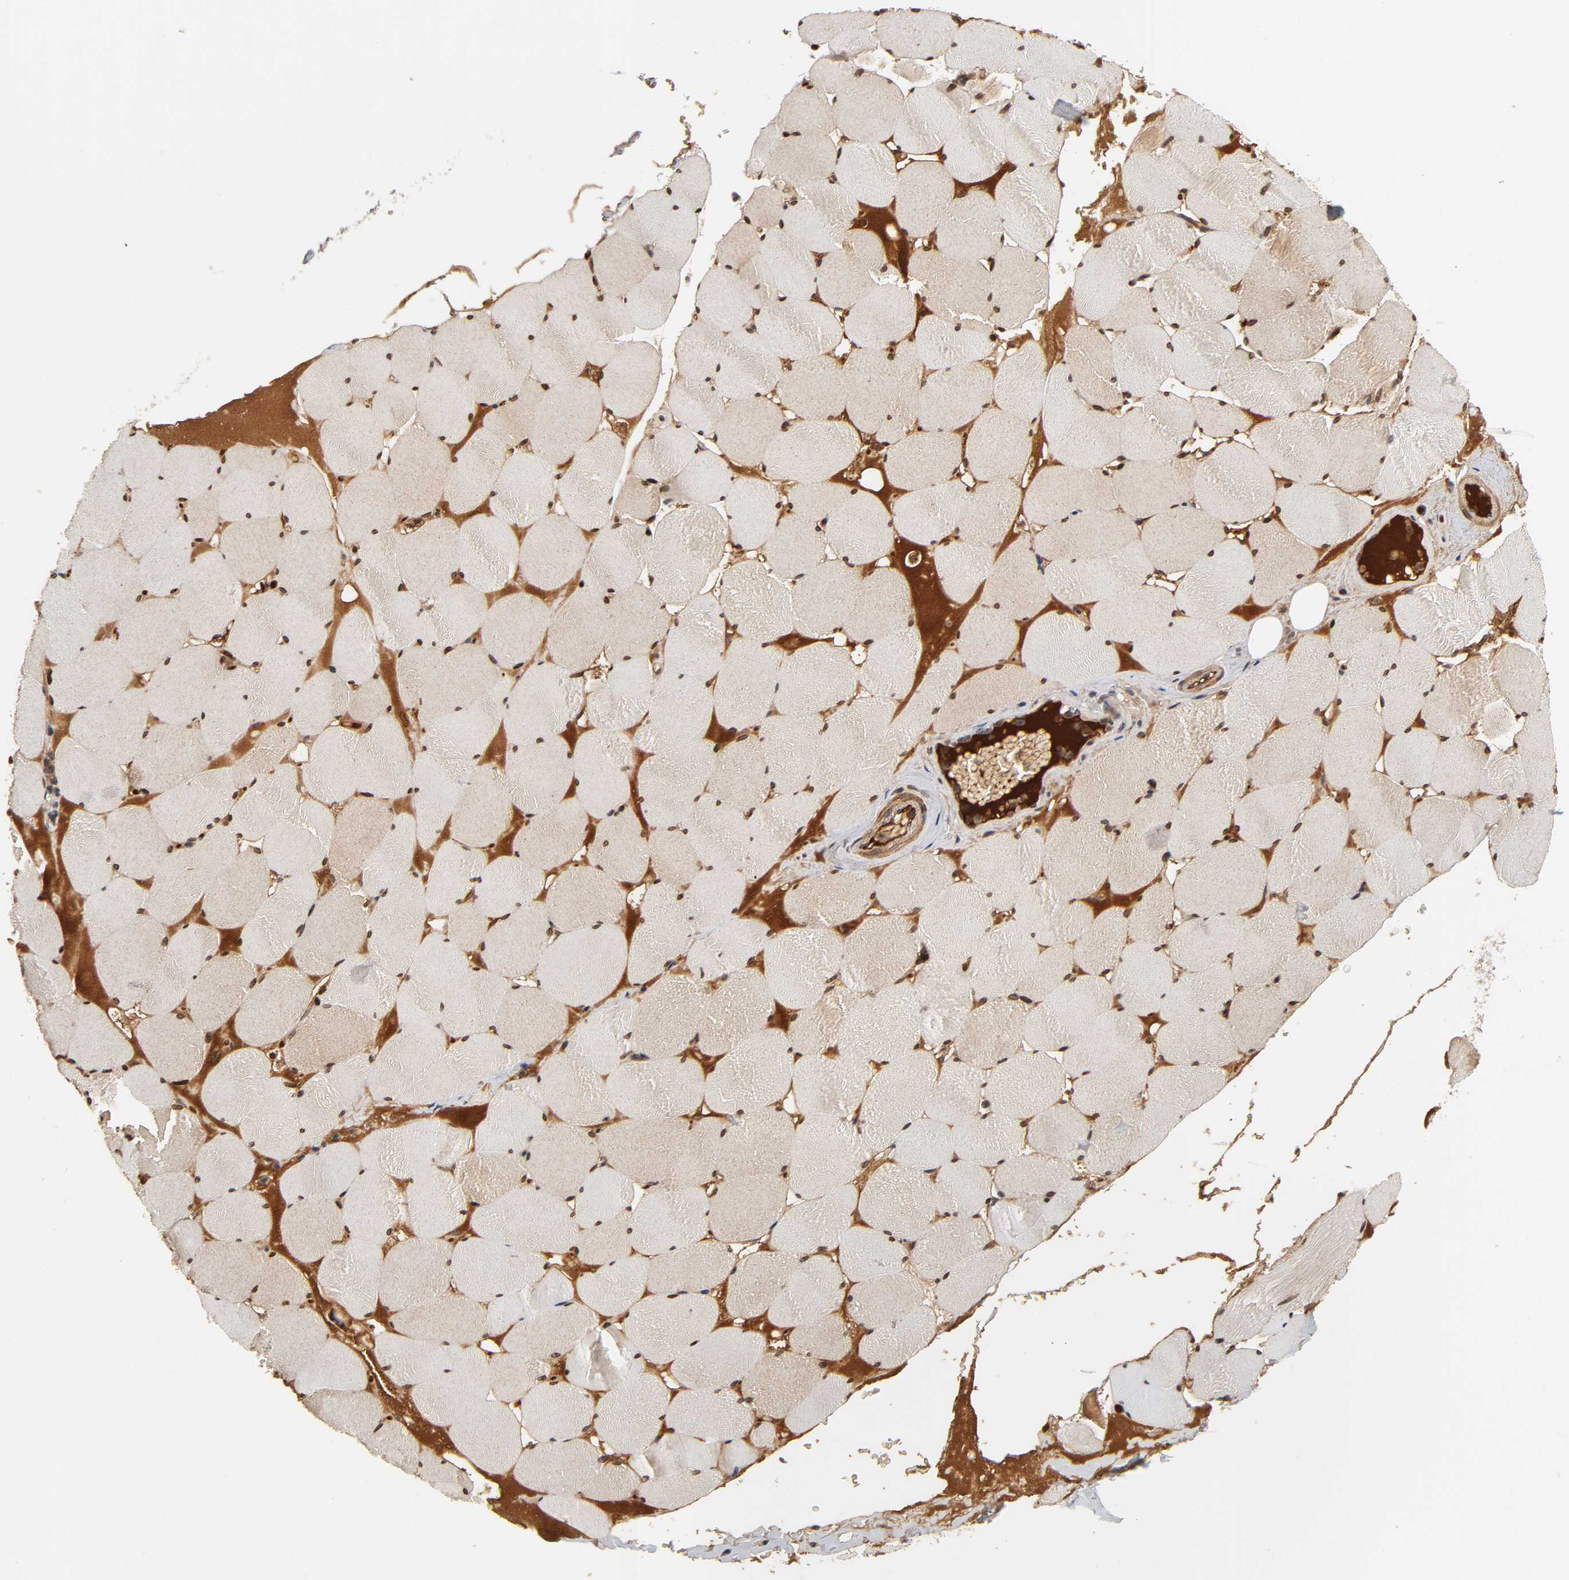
{"staining": {"intensity": "moderate", "quantity": ">75%", "location": "cytoplasmic/membranous,nuclear"}, "tissue": "skeletal muscle", "cell_type": "Myocytes", "image_type": "normal", "snomed": [{"axis": "morphology", "description": "Normal tissue, NOS"}, {"axis": "topography", "description": "Skeletal muscle"}], "caption": "Brown immunohistochemical staining in unremarkable human skeletal muscle exhibits moderate cytoplasmic/membranous,nuclear staining in approximately >75% of myocytes.", "gene": "CPN2", "patient": {"sex": "male", "age": 62}}